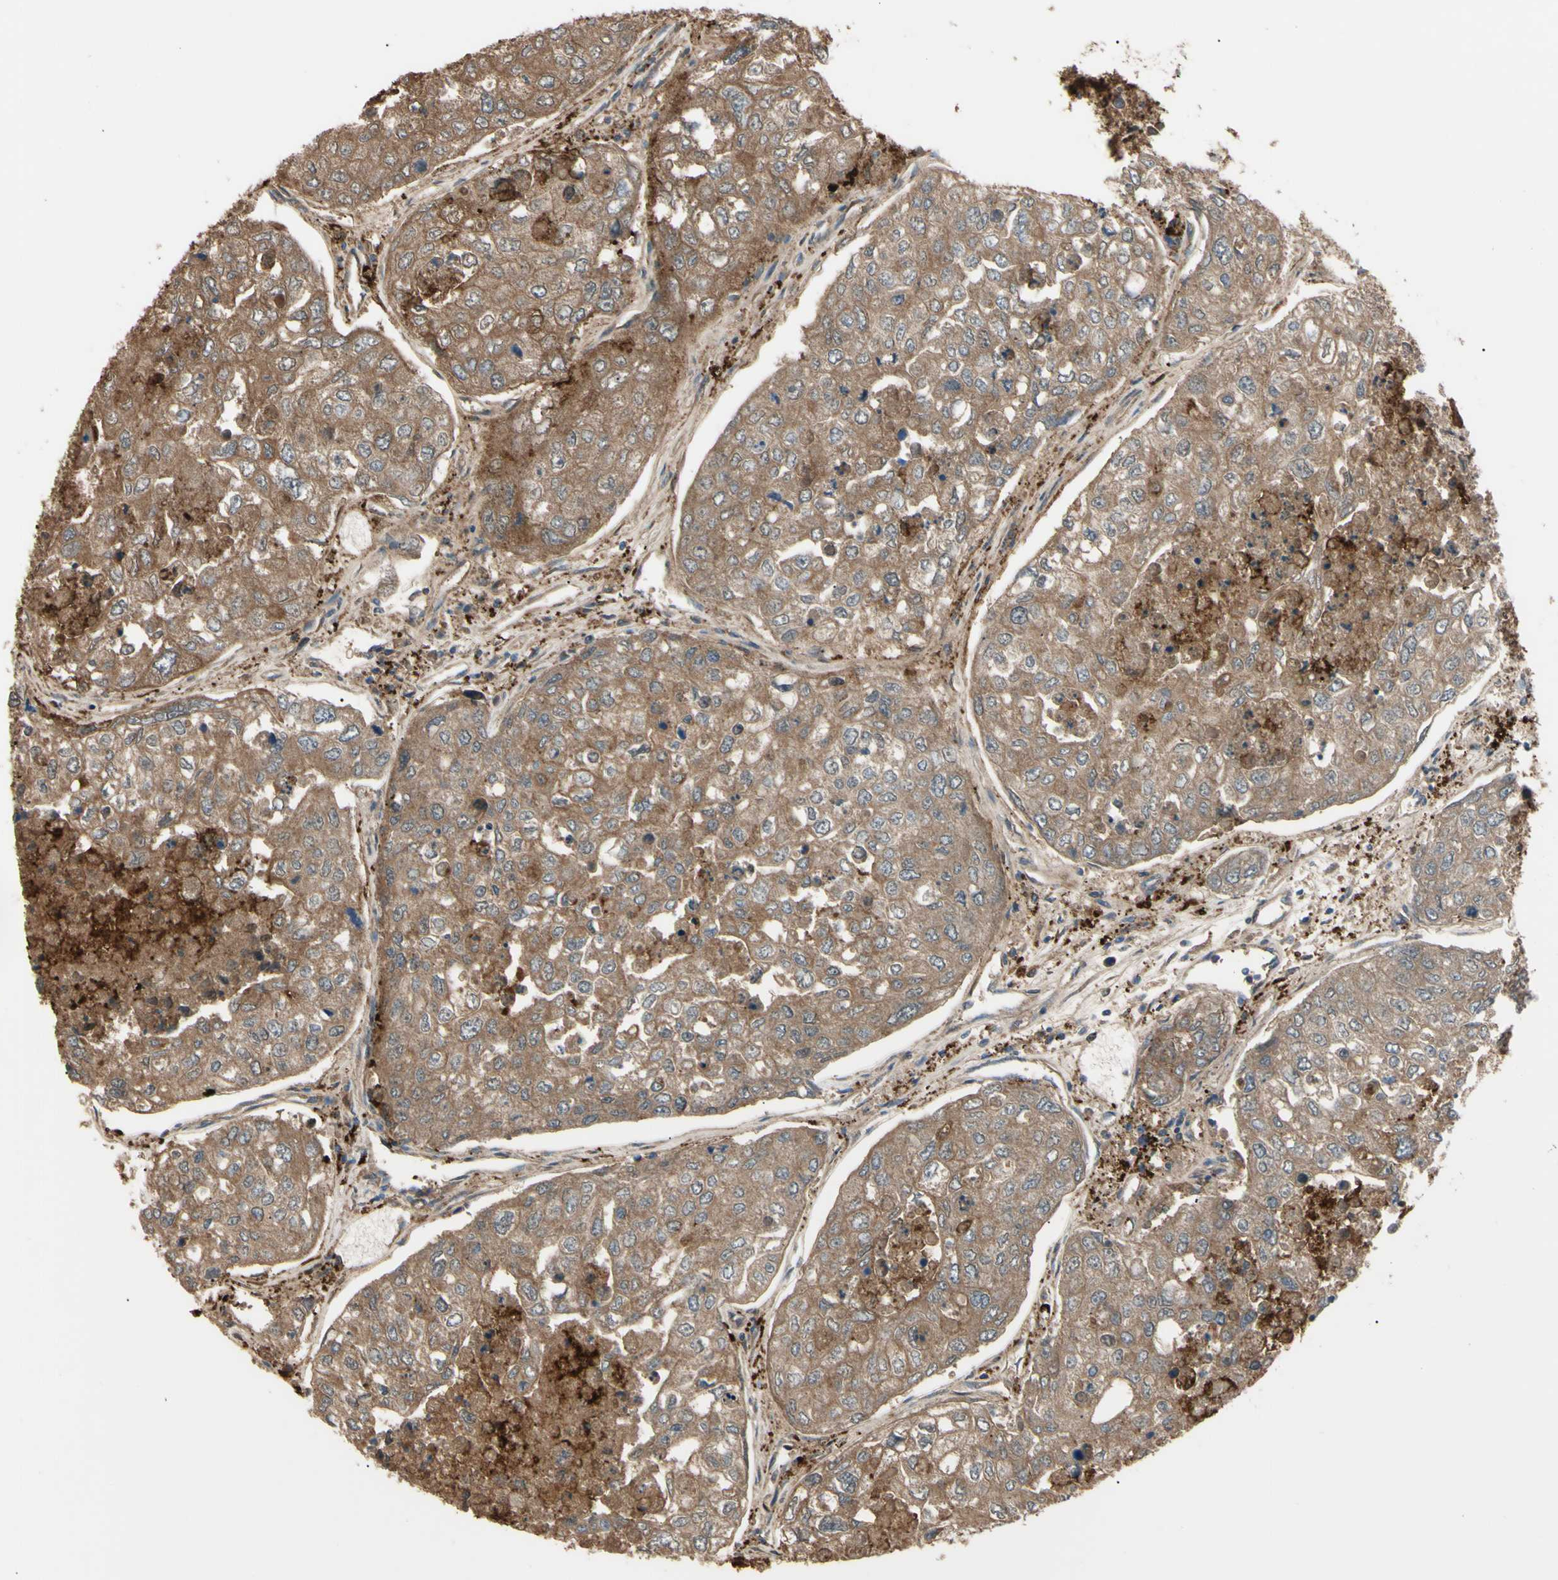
{"staining": {"intensity": "moderate", "quantity": ">75%", "location": "cytoplasmic/membranous"}, "tissue": "urothelial cancer", "cell_type": "Tumor cells", "image_type": "cancer", "snomed": [{"axis": "morphology", "description": "Urothelial carcinoma, High grade"}, {"axis": "topography", "description": "Lymph node"}, {"axis": "topography", "description": "Urinary bladder"}], "caption": "Tumor cells display medium levels of moderate cytoplasmic/membranous positivity in about >75% of cells in human urothelial cancer.", "gene": "PTPN12", "patient": {"sex": "male", "age": 51}}